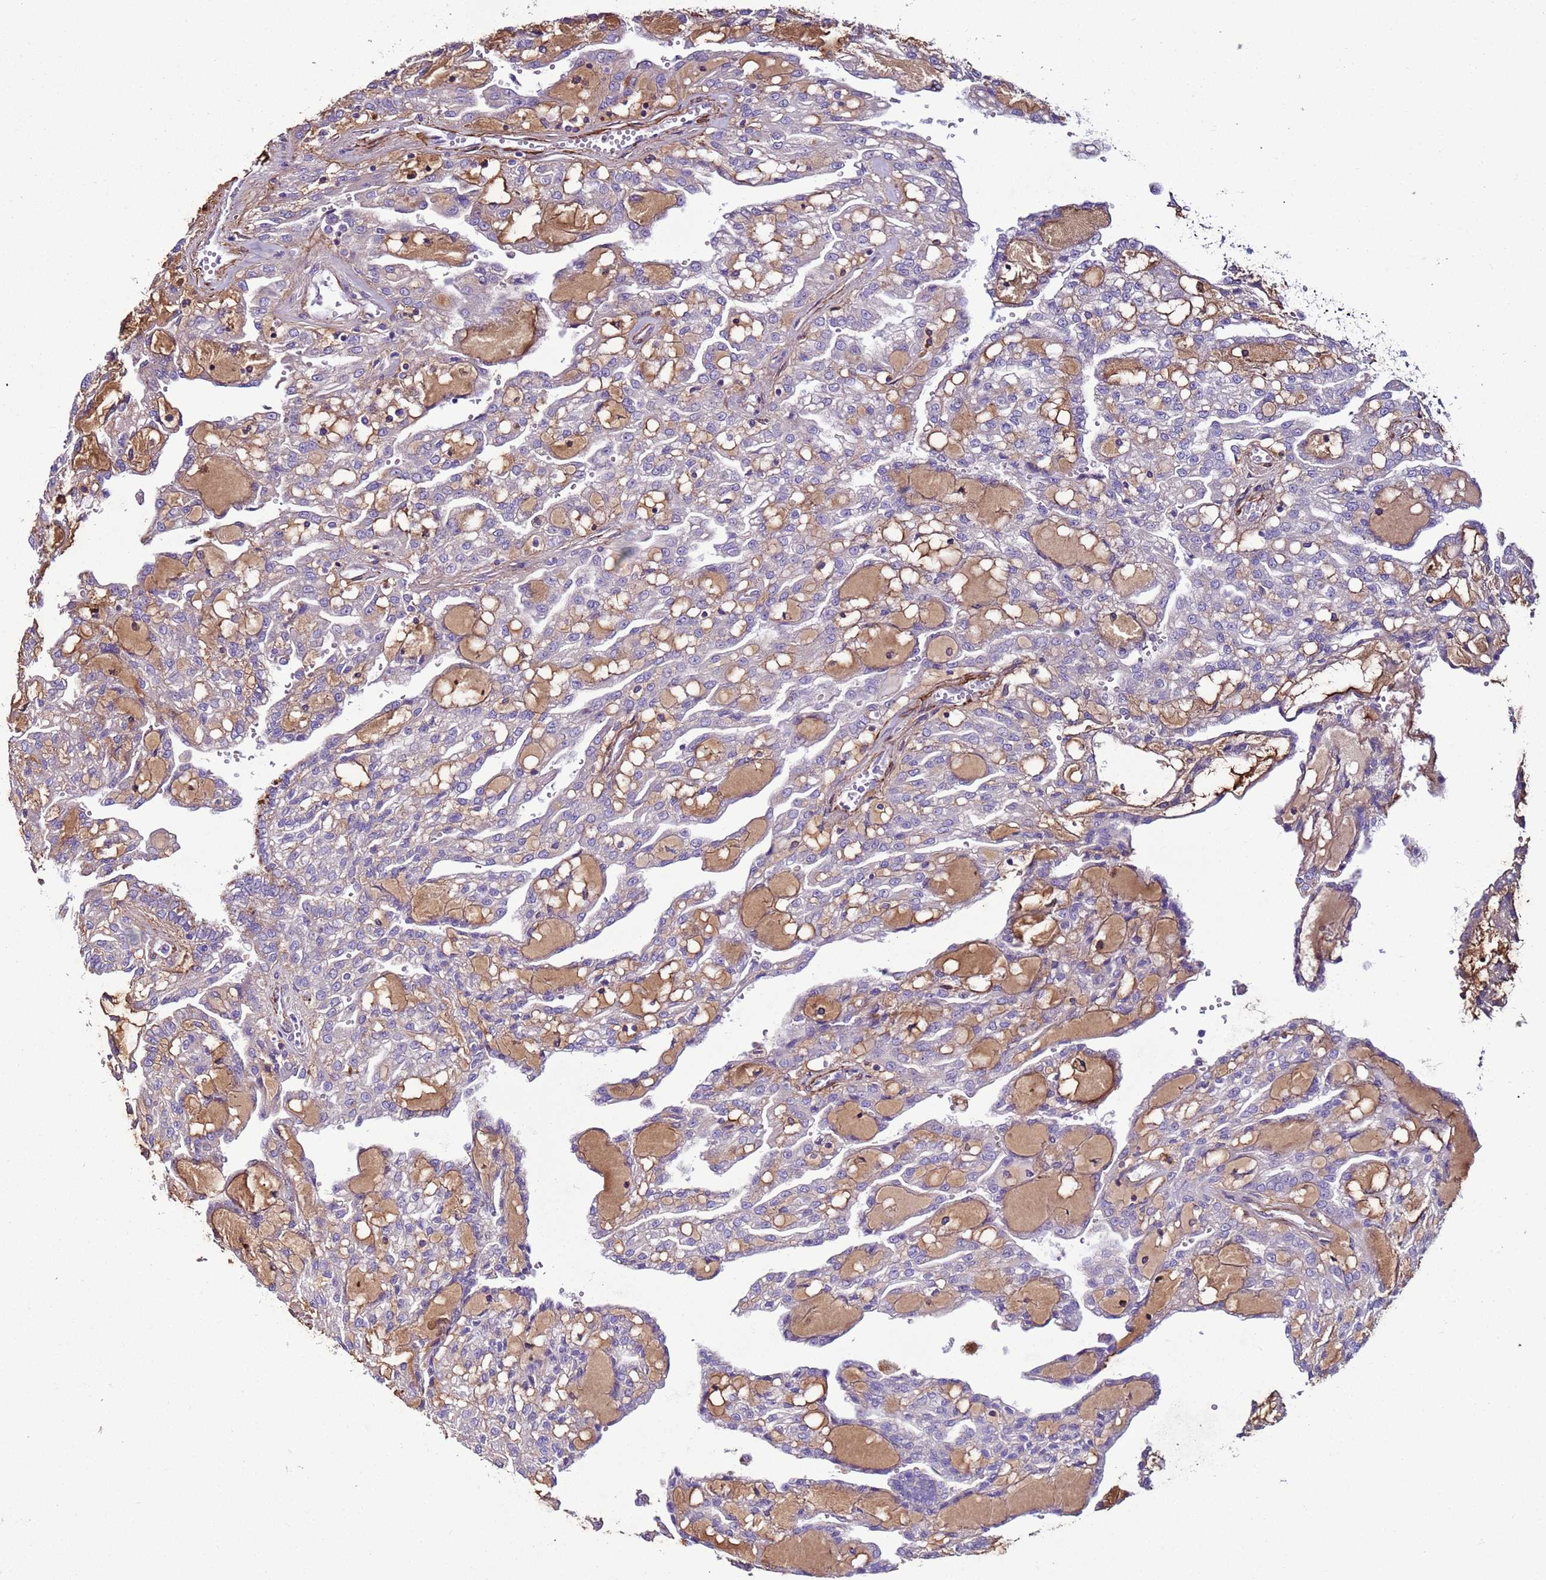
{"staining": {"intensity": "negative", "quantity": "none", "location": "none"}, "tissue": "renal cancer", "cell_type": "Tumor cells", "image_type": "cancer", "snomed": [{"axis": "morphology", "description": "Adenocarcinoma, NOS"}, {"axis": "topography", "description": "Kidney"}], "caption": "Histopathology image shows no protein expression in tumor cells of renal cancer tissue. (Brightfield microscopy of DAB immunohistochemistry at high magnification).", "gene": "RABL2B", "patient": {"sex": "male", "age": 63}}